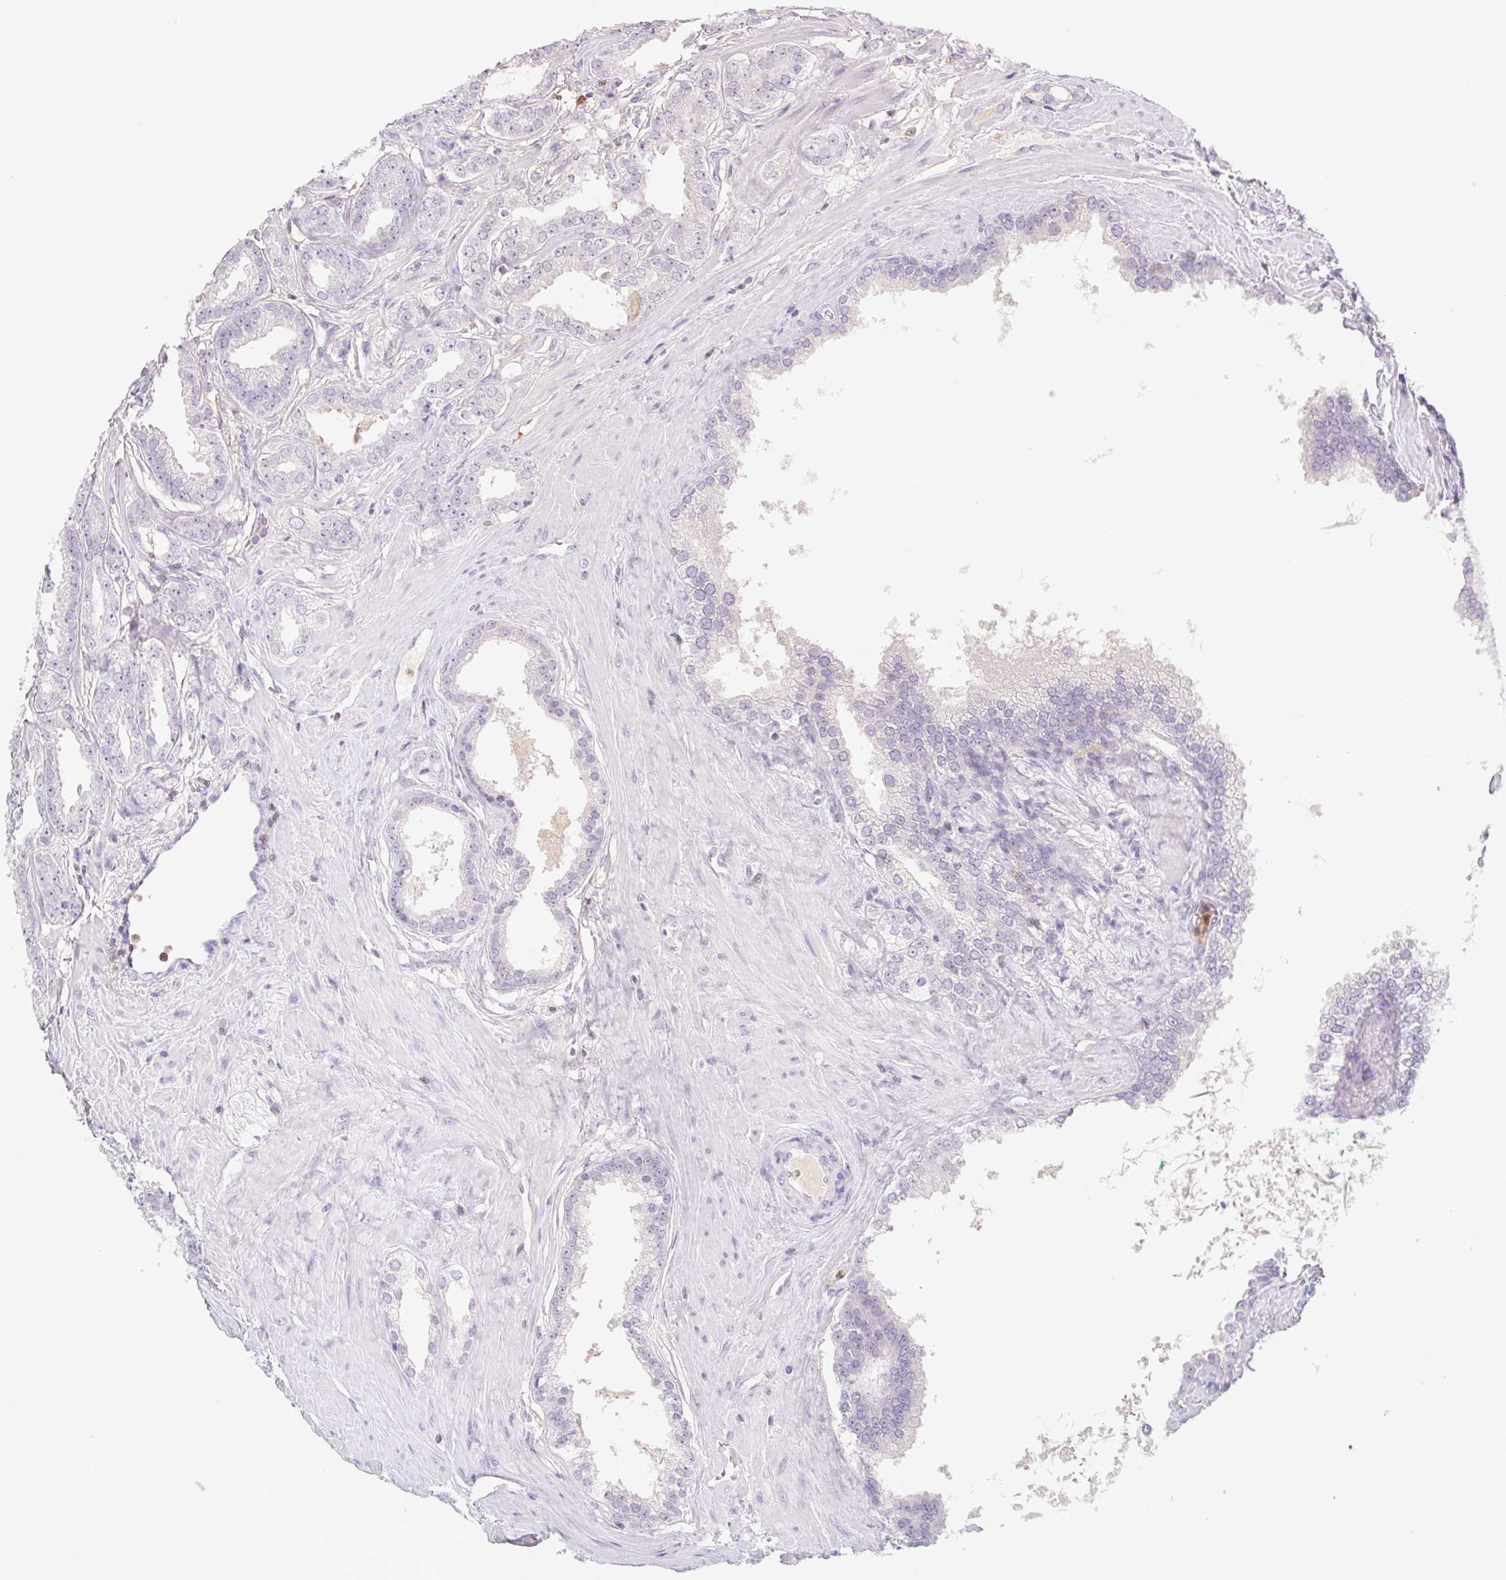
{"staining": {"intensity": "negative", "quantity": "none", "location": "none"}, "tissue": "prostate cancer", "cell_type": "Tumor cells", "image_type": "cancer", "snomed": [{"axis": "morphology", "description": "Adenocarcinoma, Low grade"}, {"axis": "topography", "description": "Prostate"}], "caption": "Tumor cells show no significant staining in prostate cancer (low-grade adenocarcinoma).", "gene": "KIF26A", "patient": {"sex": "male", "age": 65}}